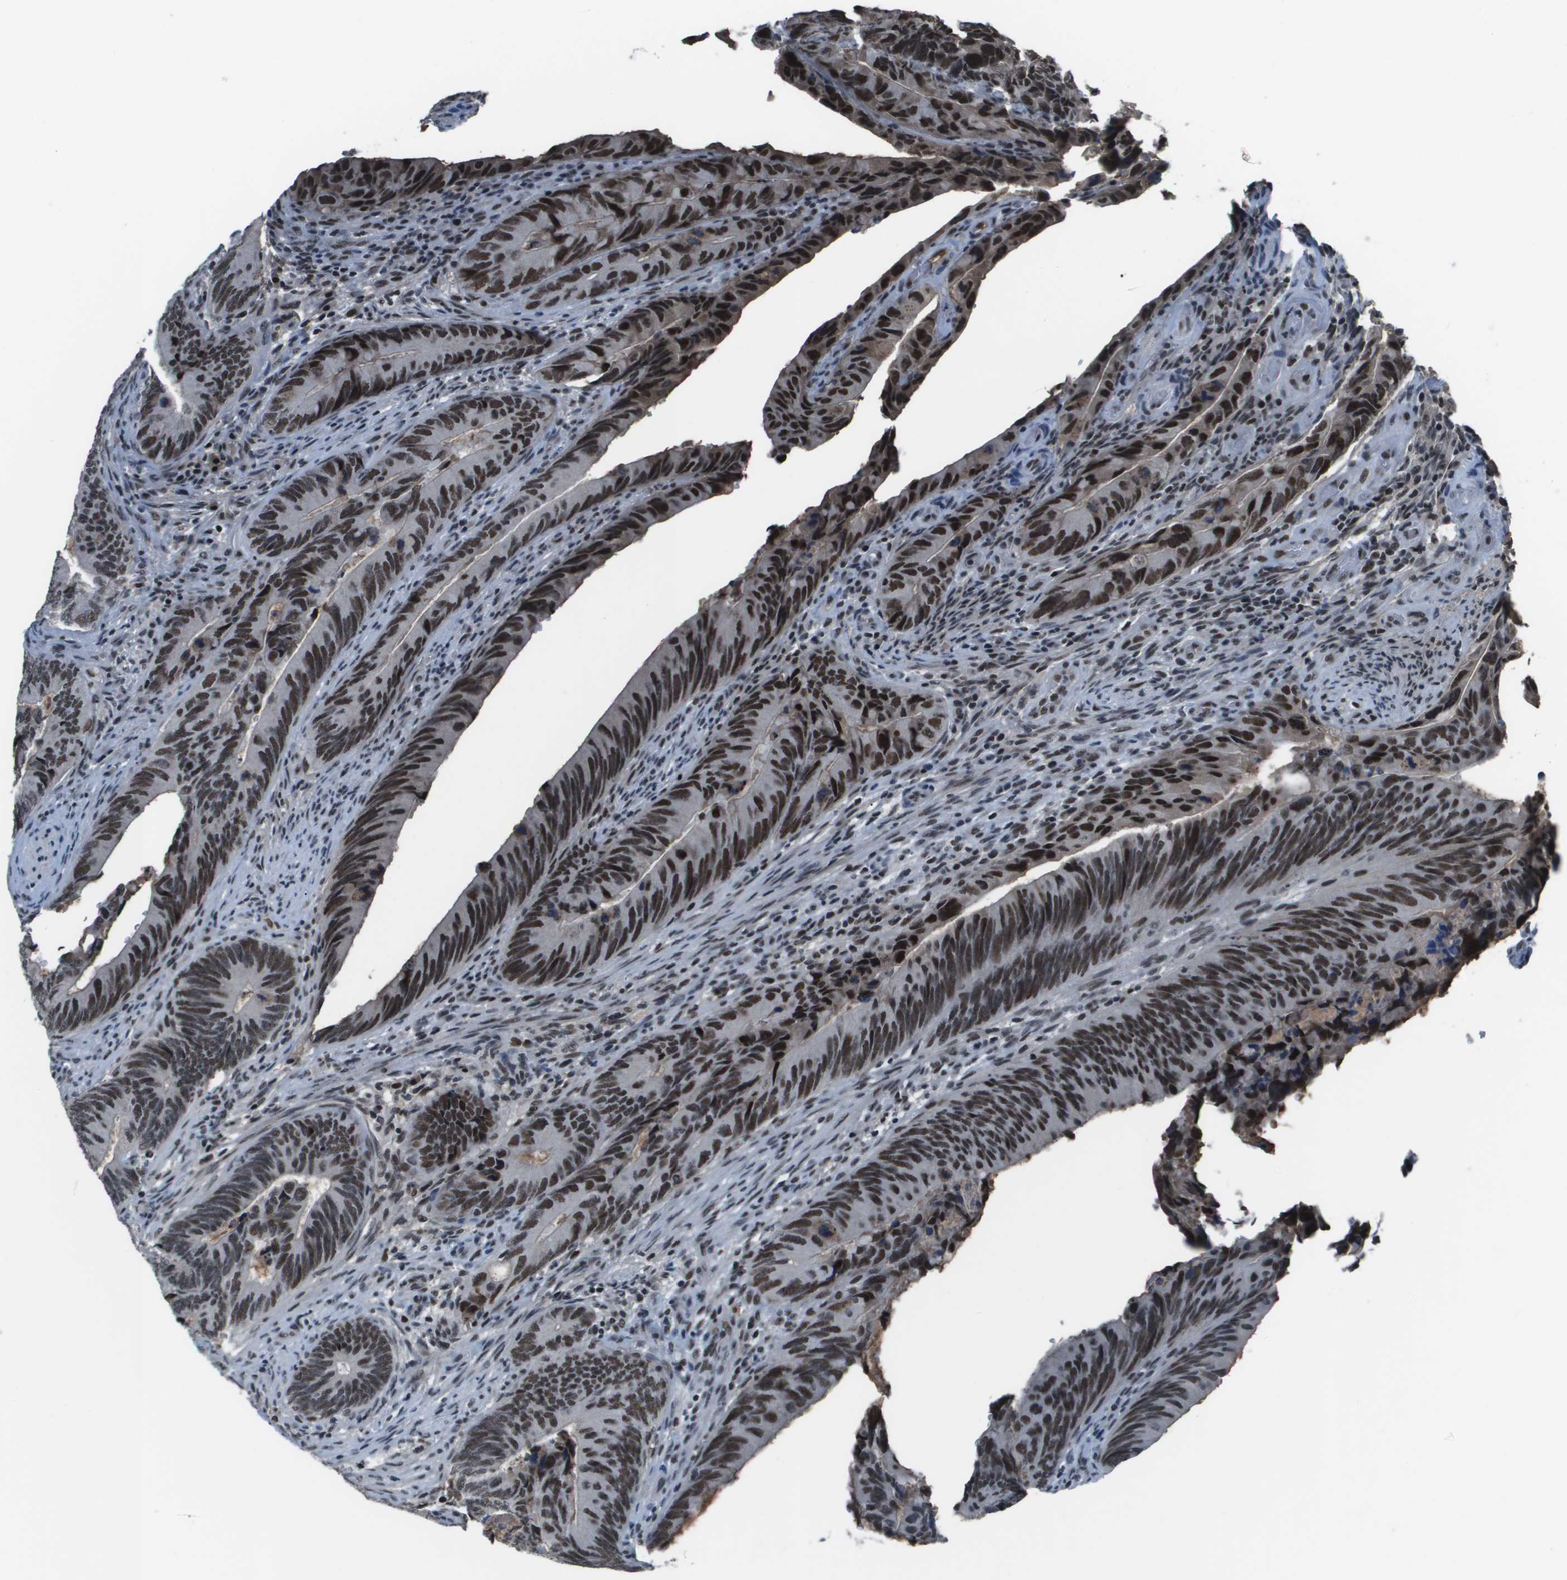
{"staining": {"intensity": "strong", "quantity": ">75%", "location": "nuclear"}, "tissue": "colorectal cancer", "cell_type": "Tumor cells", "image_type": "cancer", "snomed": [{"axis": "morphology", "description": "Normal tissue, NOS"}, {"axis": "morphology", "description": "Adenocarcinoma, NOS"}, {"axis": "topography", "description": "Colon"}], "caption": "Immunohistochemistry staining of colorectal adenocarcinoma, which demonstrates high levels of strong nuclear positivity in approximately >75% of tumor cells indicating strong nuclear protein expression. The staining was performed using DAB (brown) for protein detection and nuclei were counterstained in hematoxylin (blue).", "gene": "THRAP3", "patient": {"sex": "male", "age": 56}}